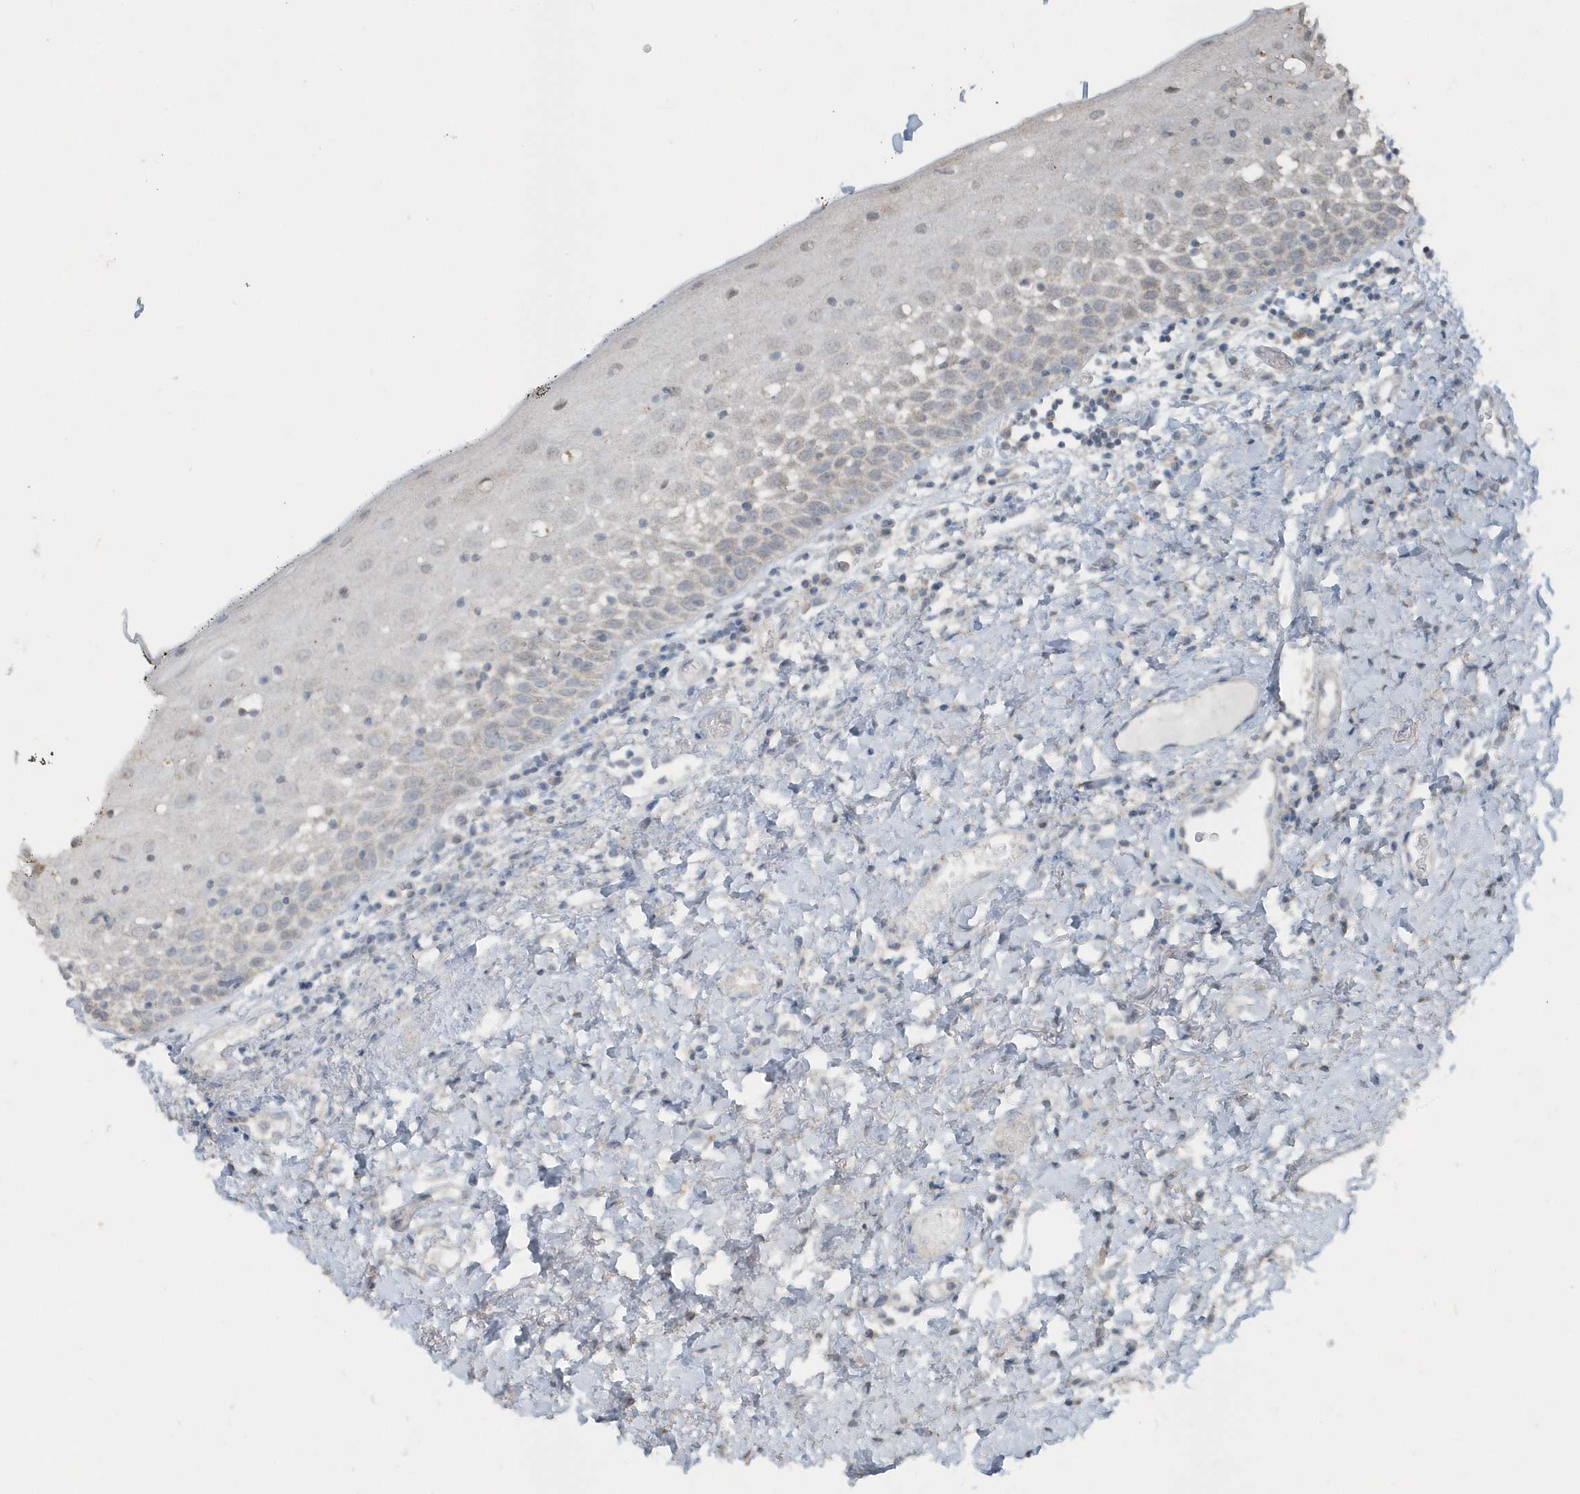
{"staining": {"intensity": "negative", "quantity": "none", "location": "none"}, "tissue": "oral mucosa", "cell_type": "Squamous epithelial cells", "image_type": "normal", "snomed": [{"axis": "morphology", "description": "Normal tissue, NOS"}, {"axis": "topography", "description": "Oral tissue"}], "caption": "Immunohistochemistry micrograph of normal oral mucosa stained for a protein (brown), which reveals no positivity in squamous epithelial cells.", "gene": "ACTC1", "patient": {"sex": "male", "age": 74}}